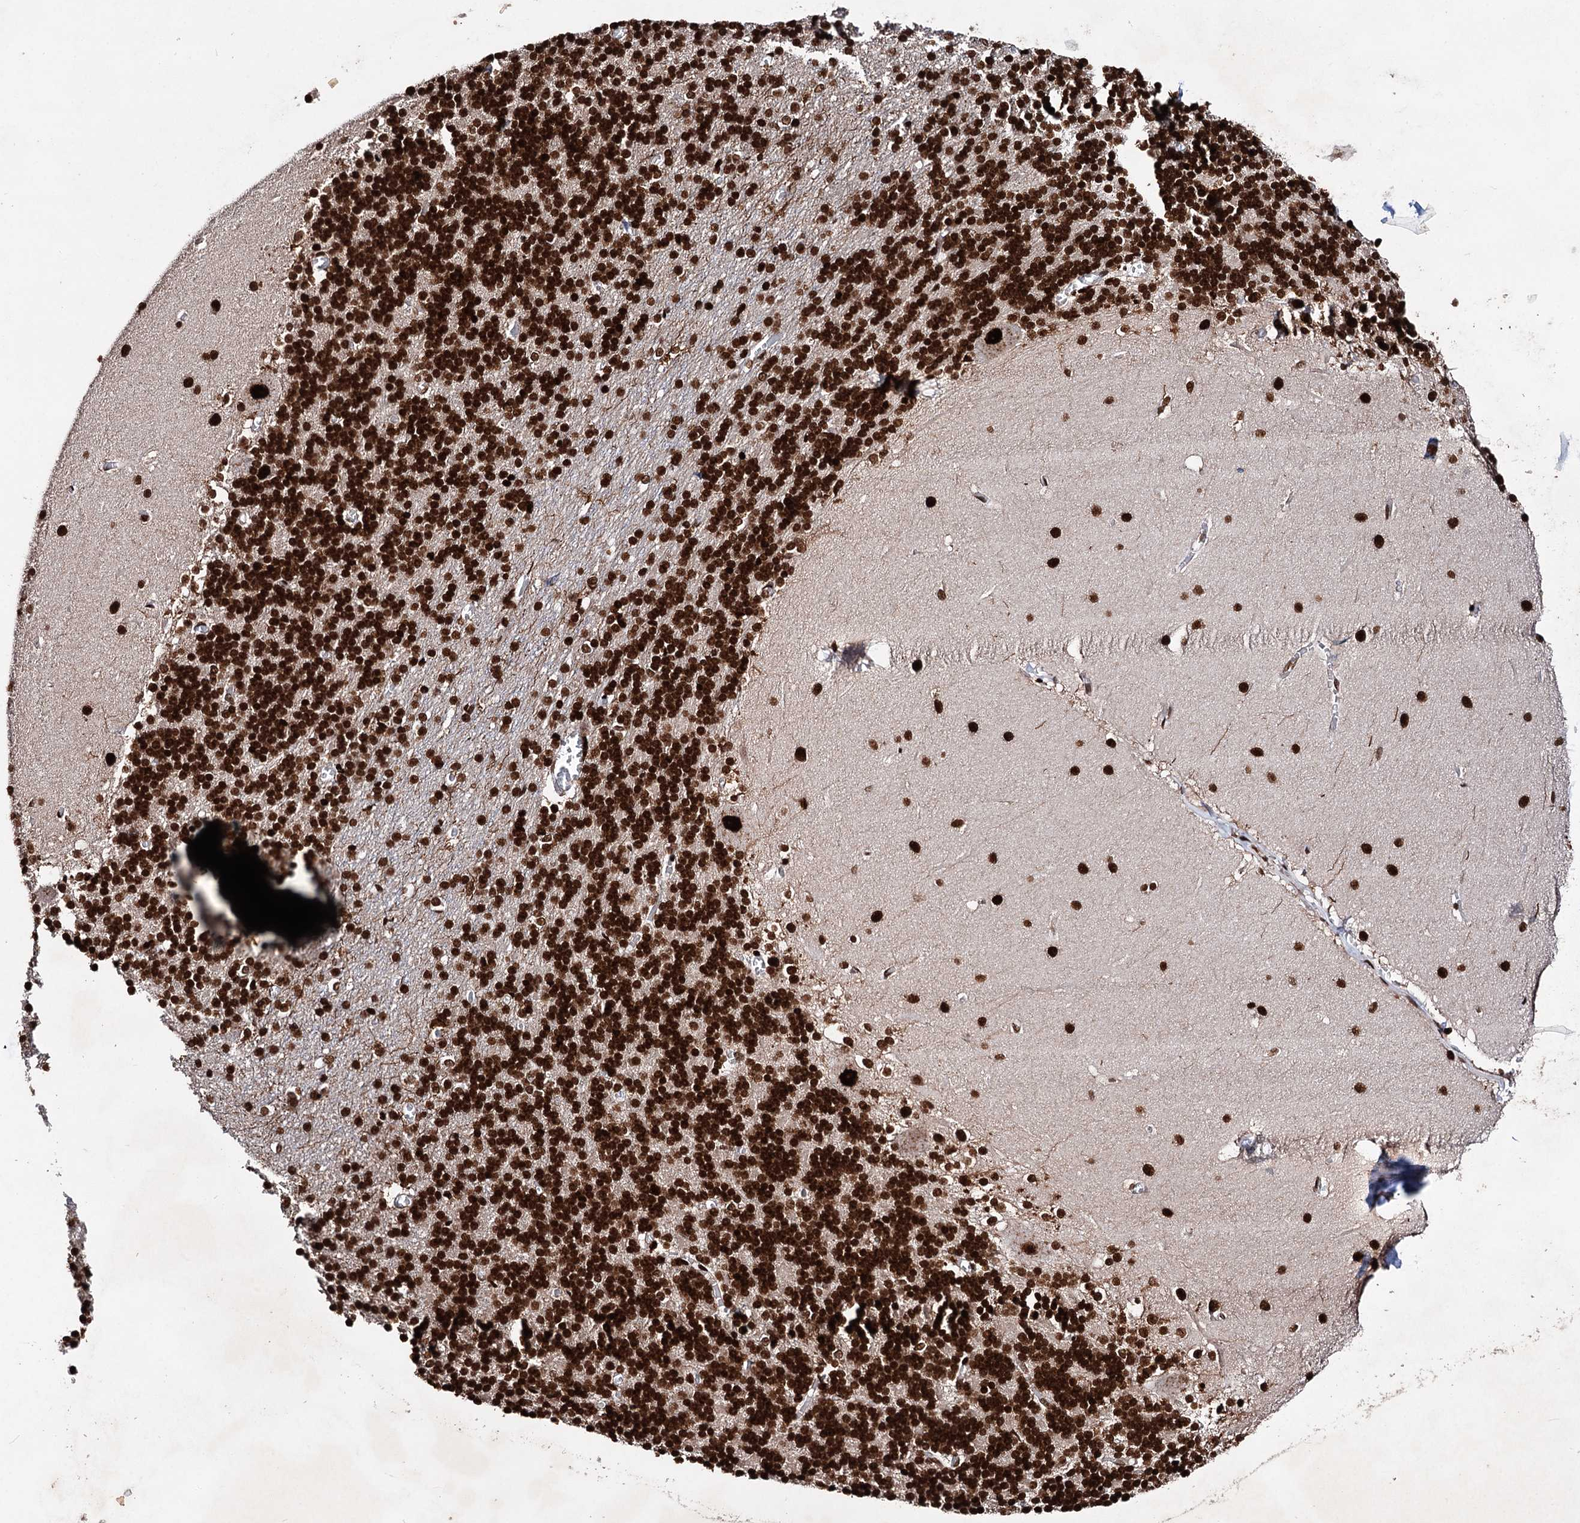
{"staining": {"intensity": "strong", "quantity": ">75%", "location": "nuclear"}, "tissue": "cerebellum", "cell_type": "Cells in granular layer", "image_type": "normal", "snomed": [{"axis": "morphology", "description": "Normal tissue, NOS"}, {"axis": "topography", "description": "Cerebellum"}], "caption": "Immunohistochemical staining of benign cerebellum reveals high levels of strong nuclear expression in about >75% of cells in granular layer.", "gene": "MATR3", "patient": {"sex": "male", "age": 37}}